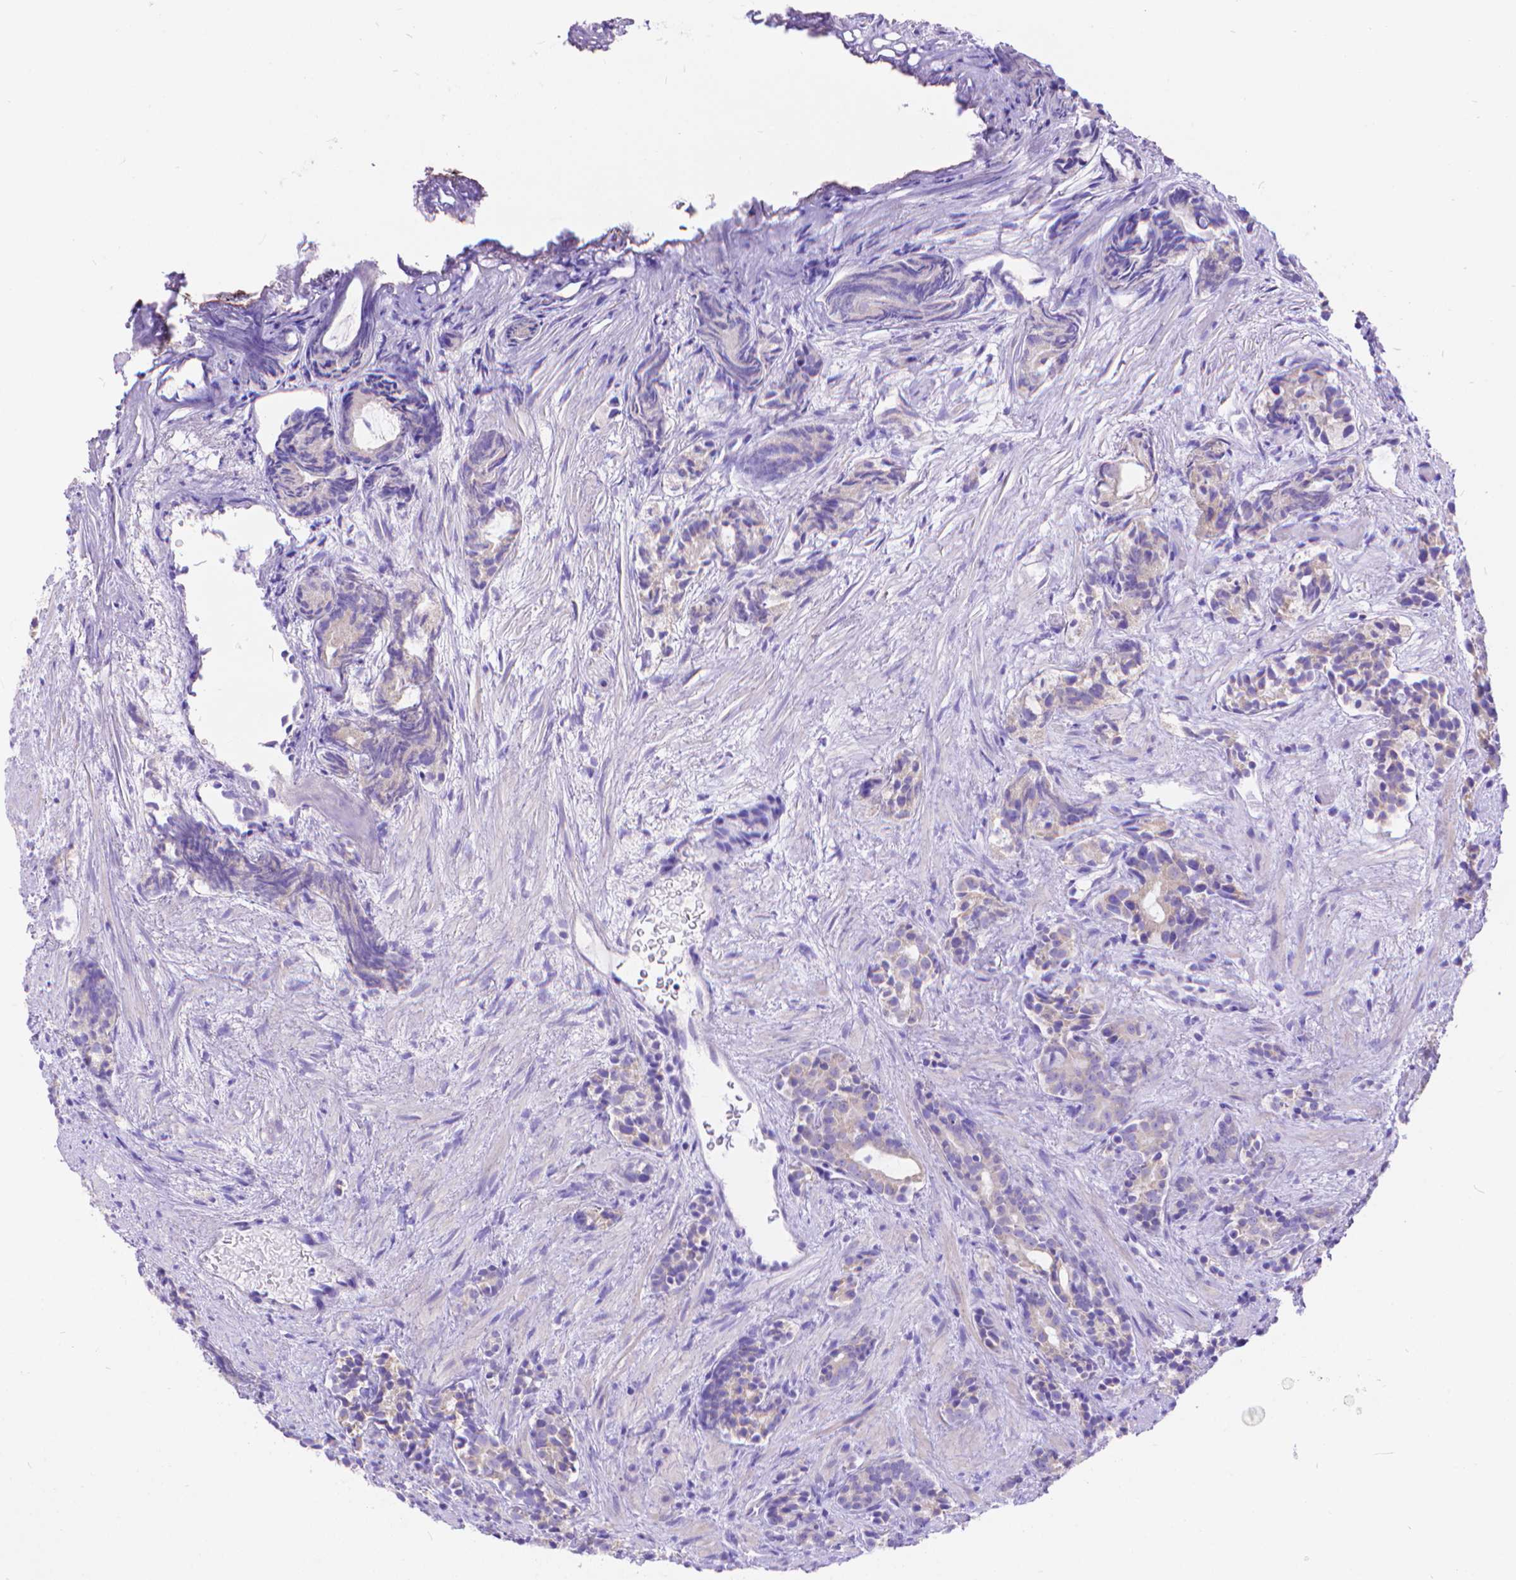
{"staining": {"intensity": "negative", "quantity": "none", "location": "none"}, "tissue": "prostate cancer", "cell_type": "Tumor cells", "image_type": "cancer", "snomed": [{"axis": "morphology", "description": "Adenocarcinoma, High grade"}, {"axis": "topography", "description": "Prostate"}], "caption": "High-grade adenocarcinoma (prostate) stained for a protein using immunohistochemistry displays no staining tumor cells.", "gene": "DHRS2", "patient": {"sex": "male", "age": 84}}